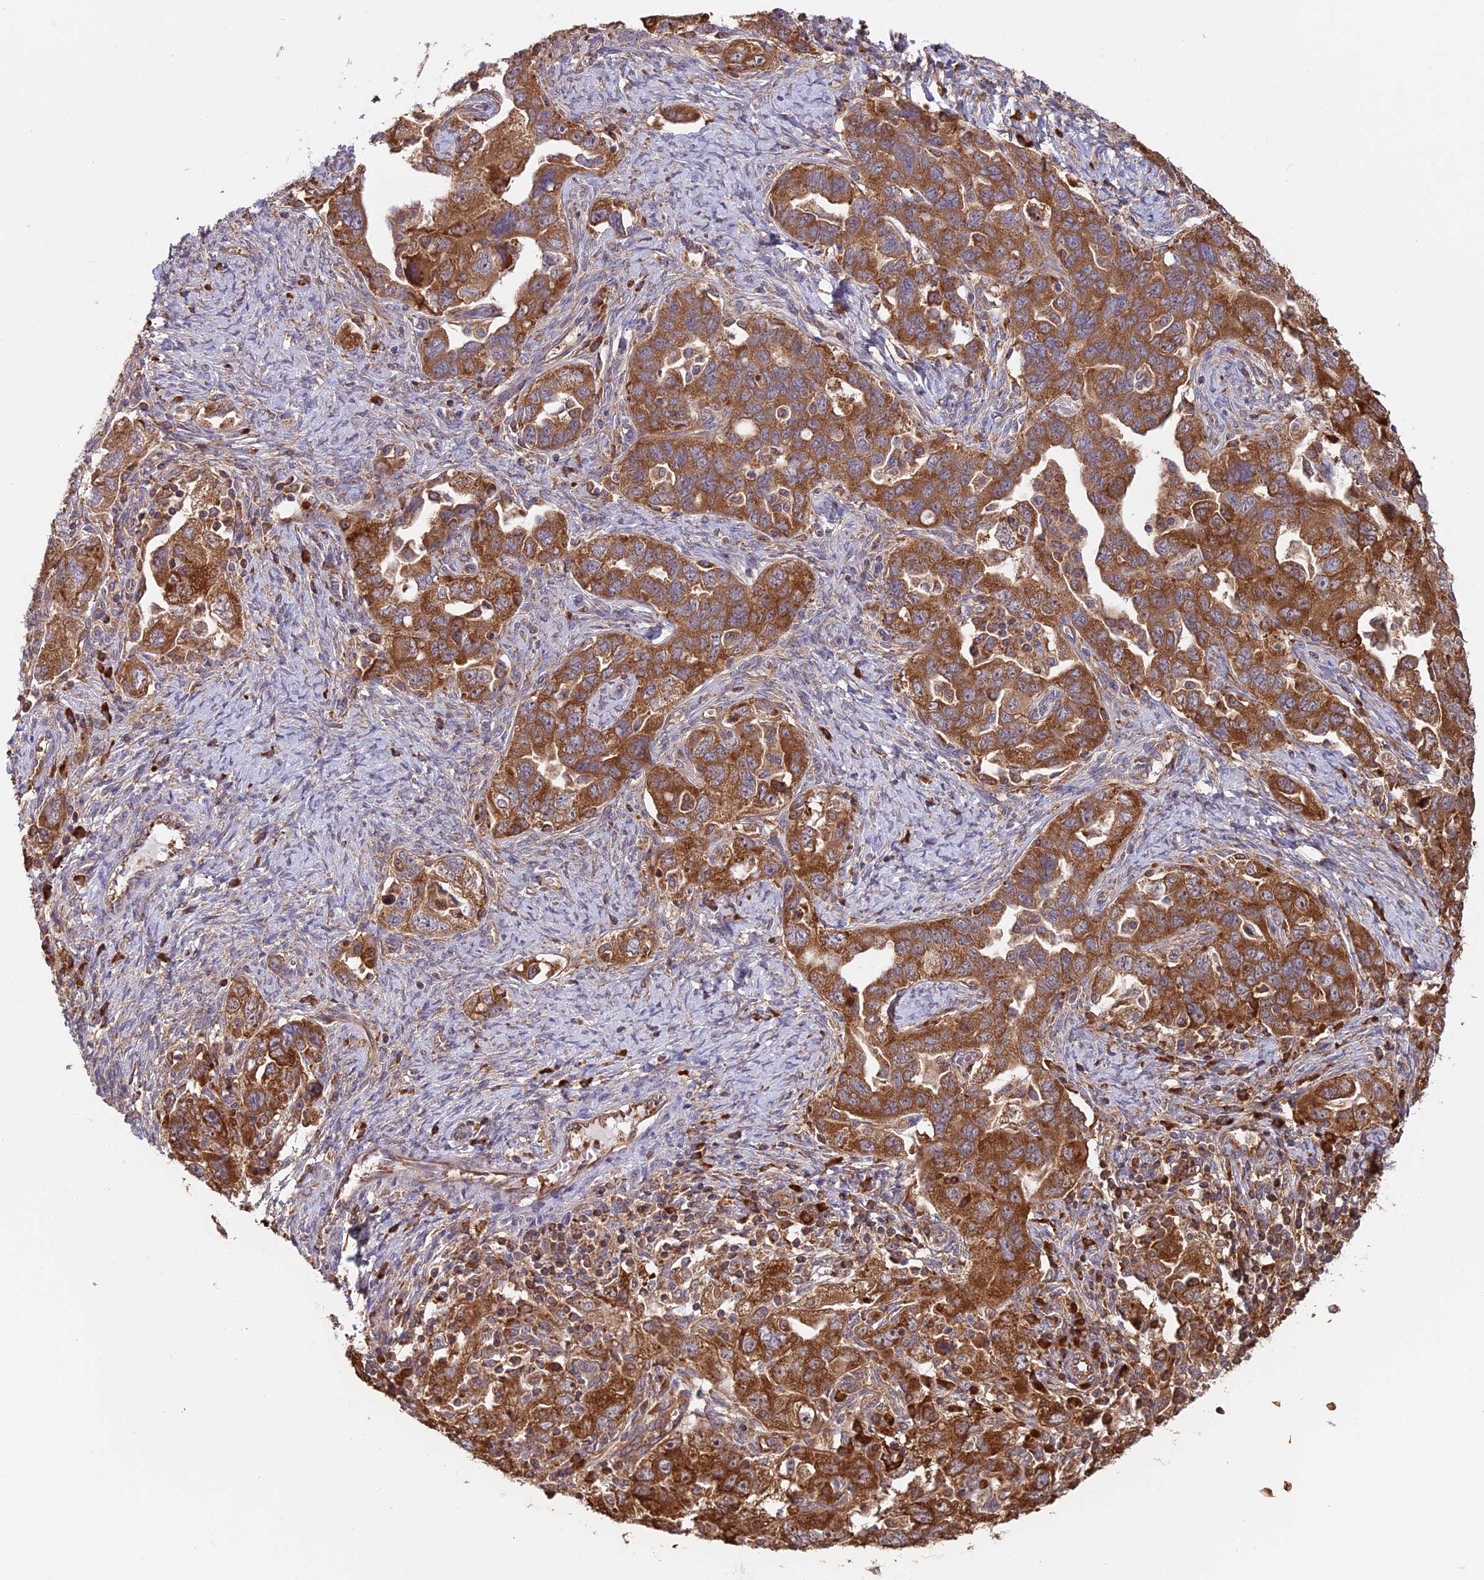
{"staining": {"intensity": "strong", "quantity": ">75%", "location": "cytoplasmic/membranous"}, "tissue": "ovarian cancer", "cell_type": "Tumor cells", "image_type": "cancer", "snomed": [{"axis": "morphology", "description": "Carcinoma, NOS"}, {"axis": "morphology", "description": "Cystadenocarcinoma, serous, NOS"}, {"axis": "topography", "description": "Ovary"}], "caption": "Immunohistochemical staining of human ovarian cancer exhibits high levels of strong cytoplasmic/membranous protein expression in approximately >75% of tumor cells.", "gene": "RPL26", "patient": {"sex": "female", "age": 69}}